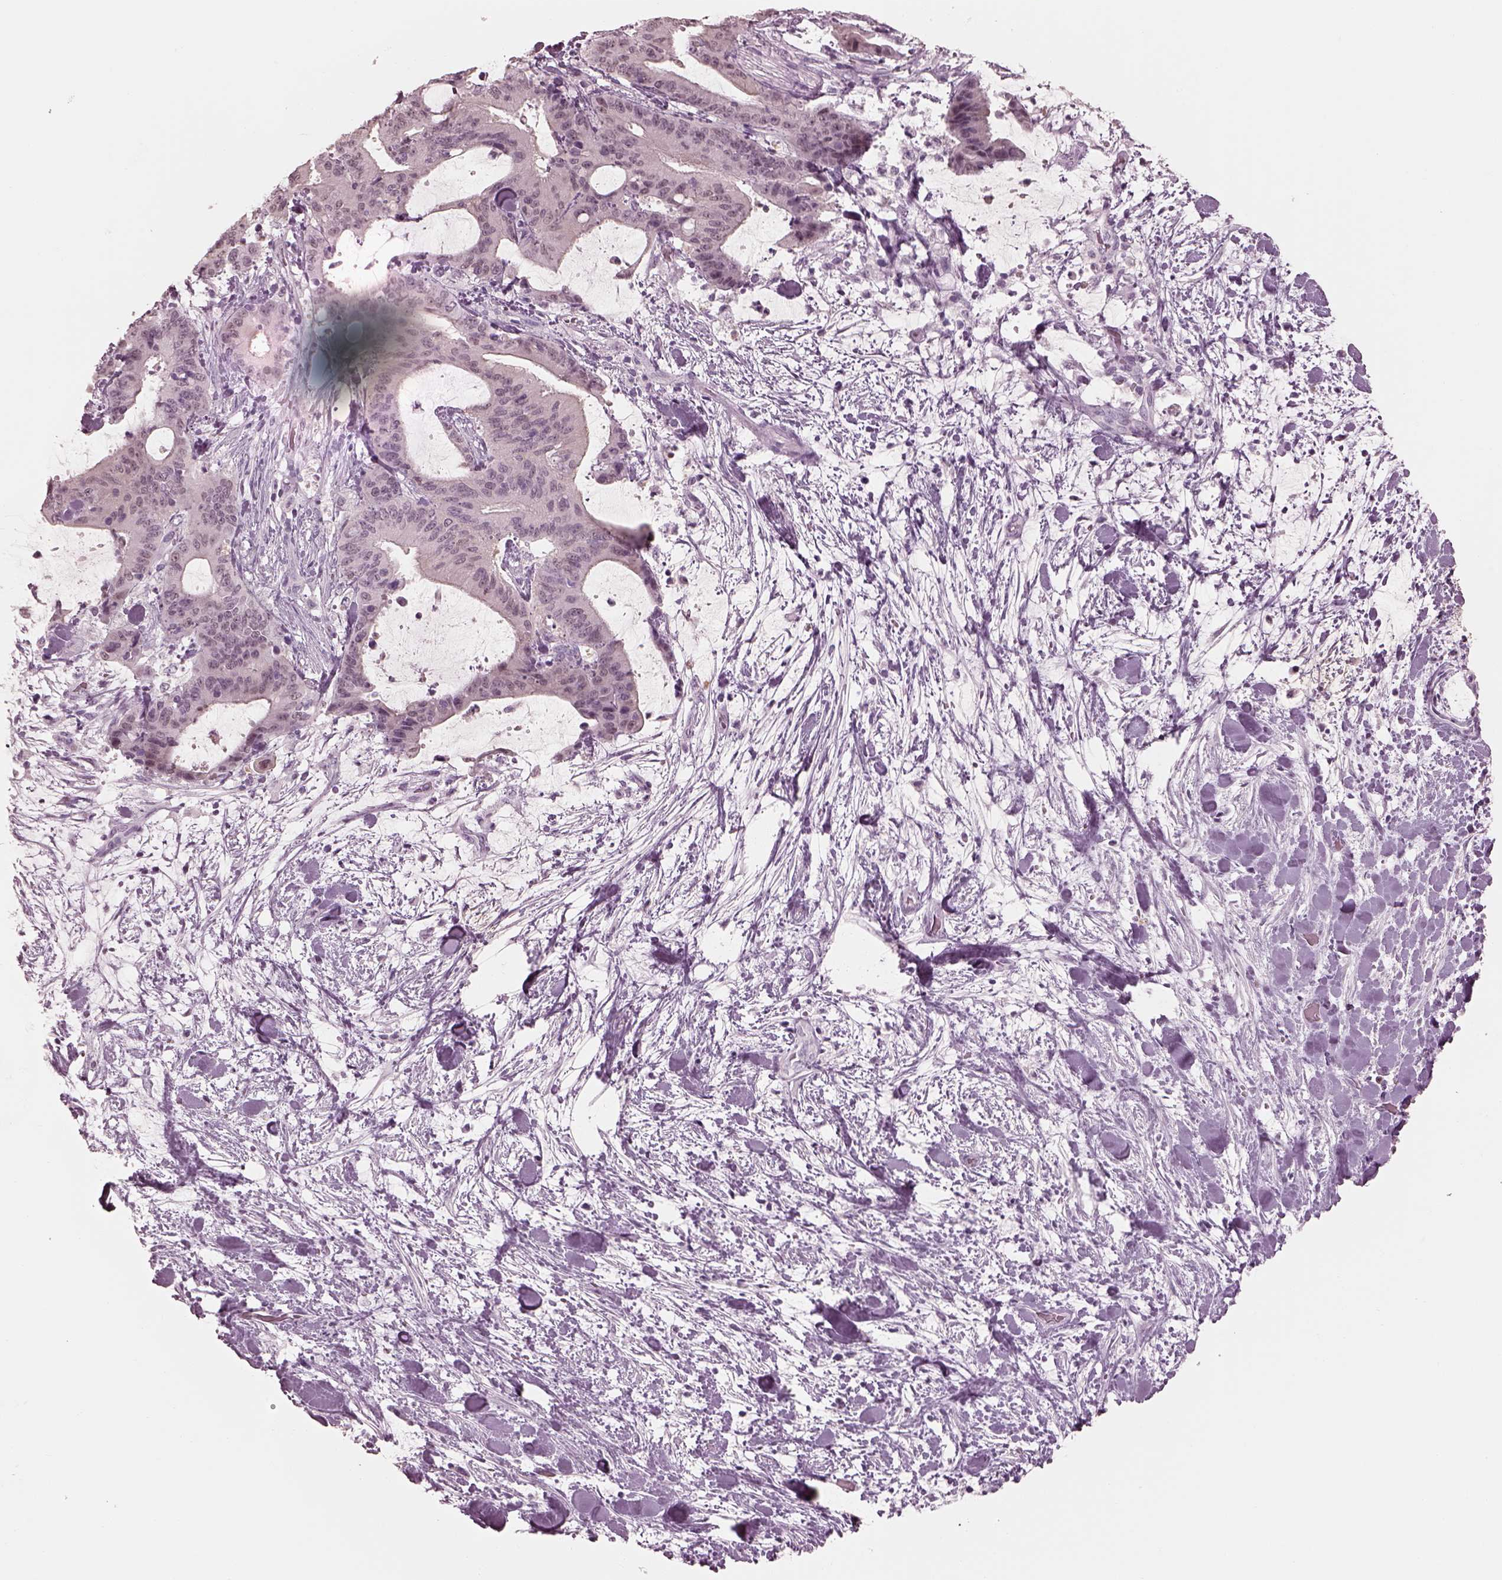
{"staining": {"intensity": "weak", "quantity": "<25%", "location": "cytoplasmic/membranous,nuclear"}, "tissue": "liver cancer", "cell_type": "Tumor cells", "image_type": "cancer", "snomed": [{"axis": "morphology", "description": "Cholangiocarcinoma"}, {"axis": "topography", "description": "Liver"}], "caption": "IHC photomicrograph of neoplastic tissue: human liver cancer stained with DAB (3,3'-diaminobenzidine) demonstrates no significant protein staining in tumor cells. (Immunohistochemistry (ihc), brightfield microscopy, high magnification).", "gene": "C2orf81", "patient": {"sex": "female", "age": 73}}